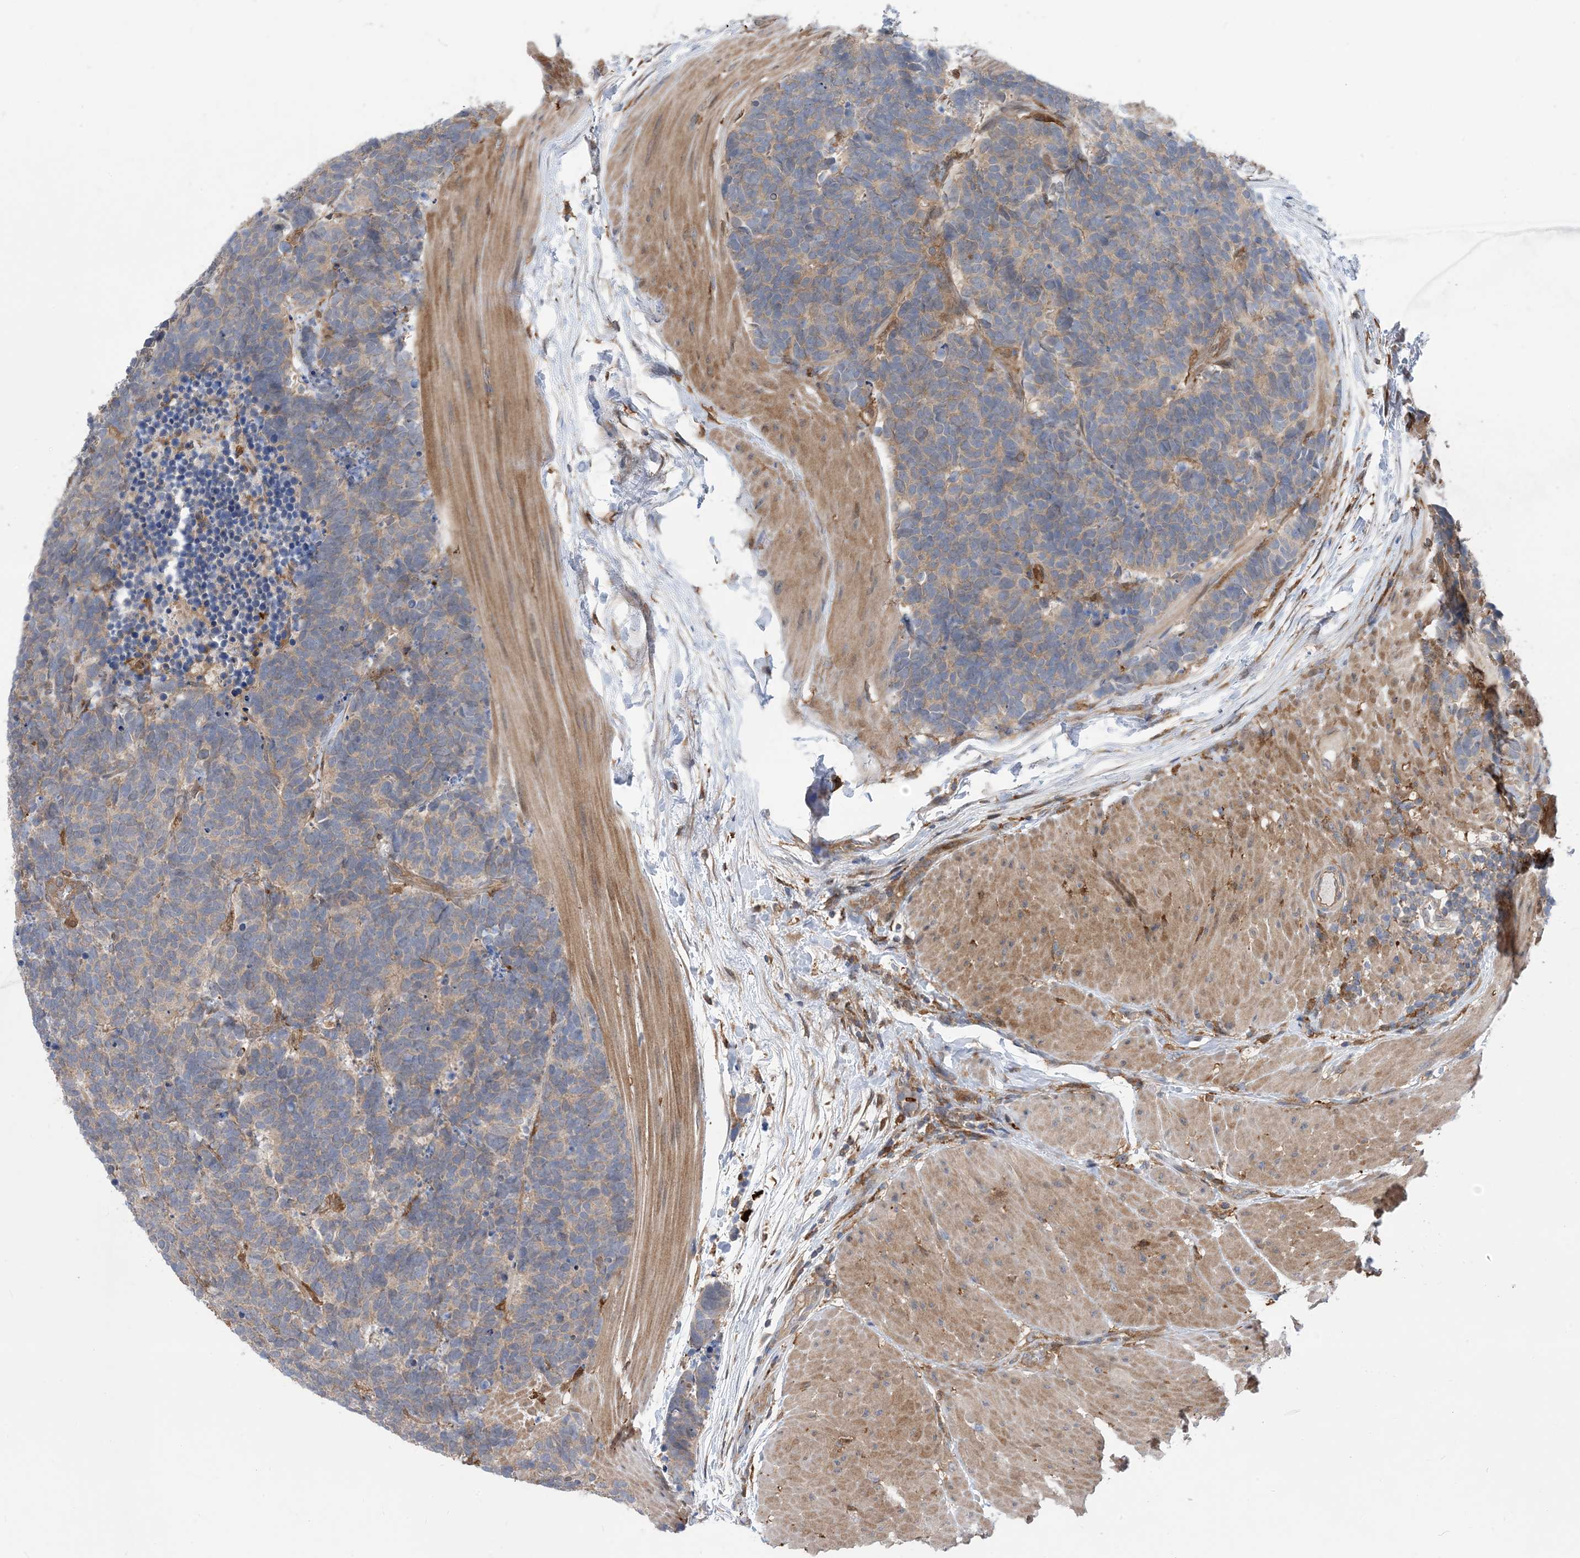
{"staining": {"intensity": "weak", "quantity": "<25%", "location": "cytoplasmic/membranous"}, "tissue": "carcinoid", "cell_type": "Tumor cells", "image_type": "cancer", "snomed": [{"axis": "morphology", "description": "Carcinoma, NOS"}, {"axis": "morphology", "description": "Carcinoid, malignant, NOS"}, {"axis": "topography", "description": "Urinary bladder"}], "caption": "Carcinoid was stained to show a protein in brown. There is no significant positivity in tumor cells.", "gene": "HS1BP3", "patient": {"sex": "male", "age": 57}}